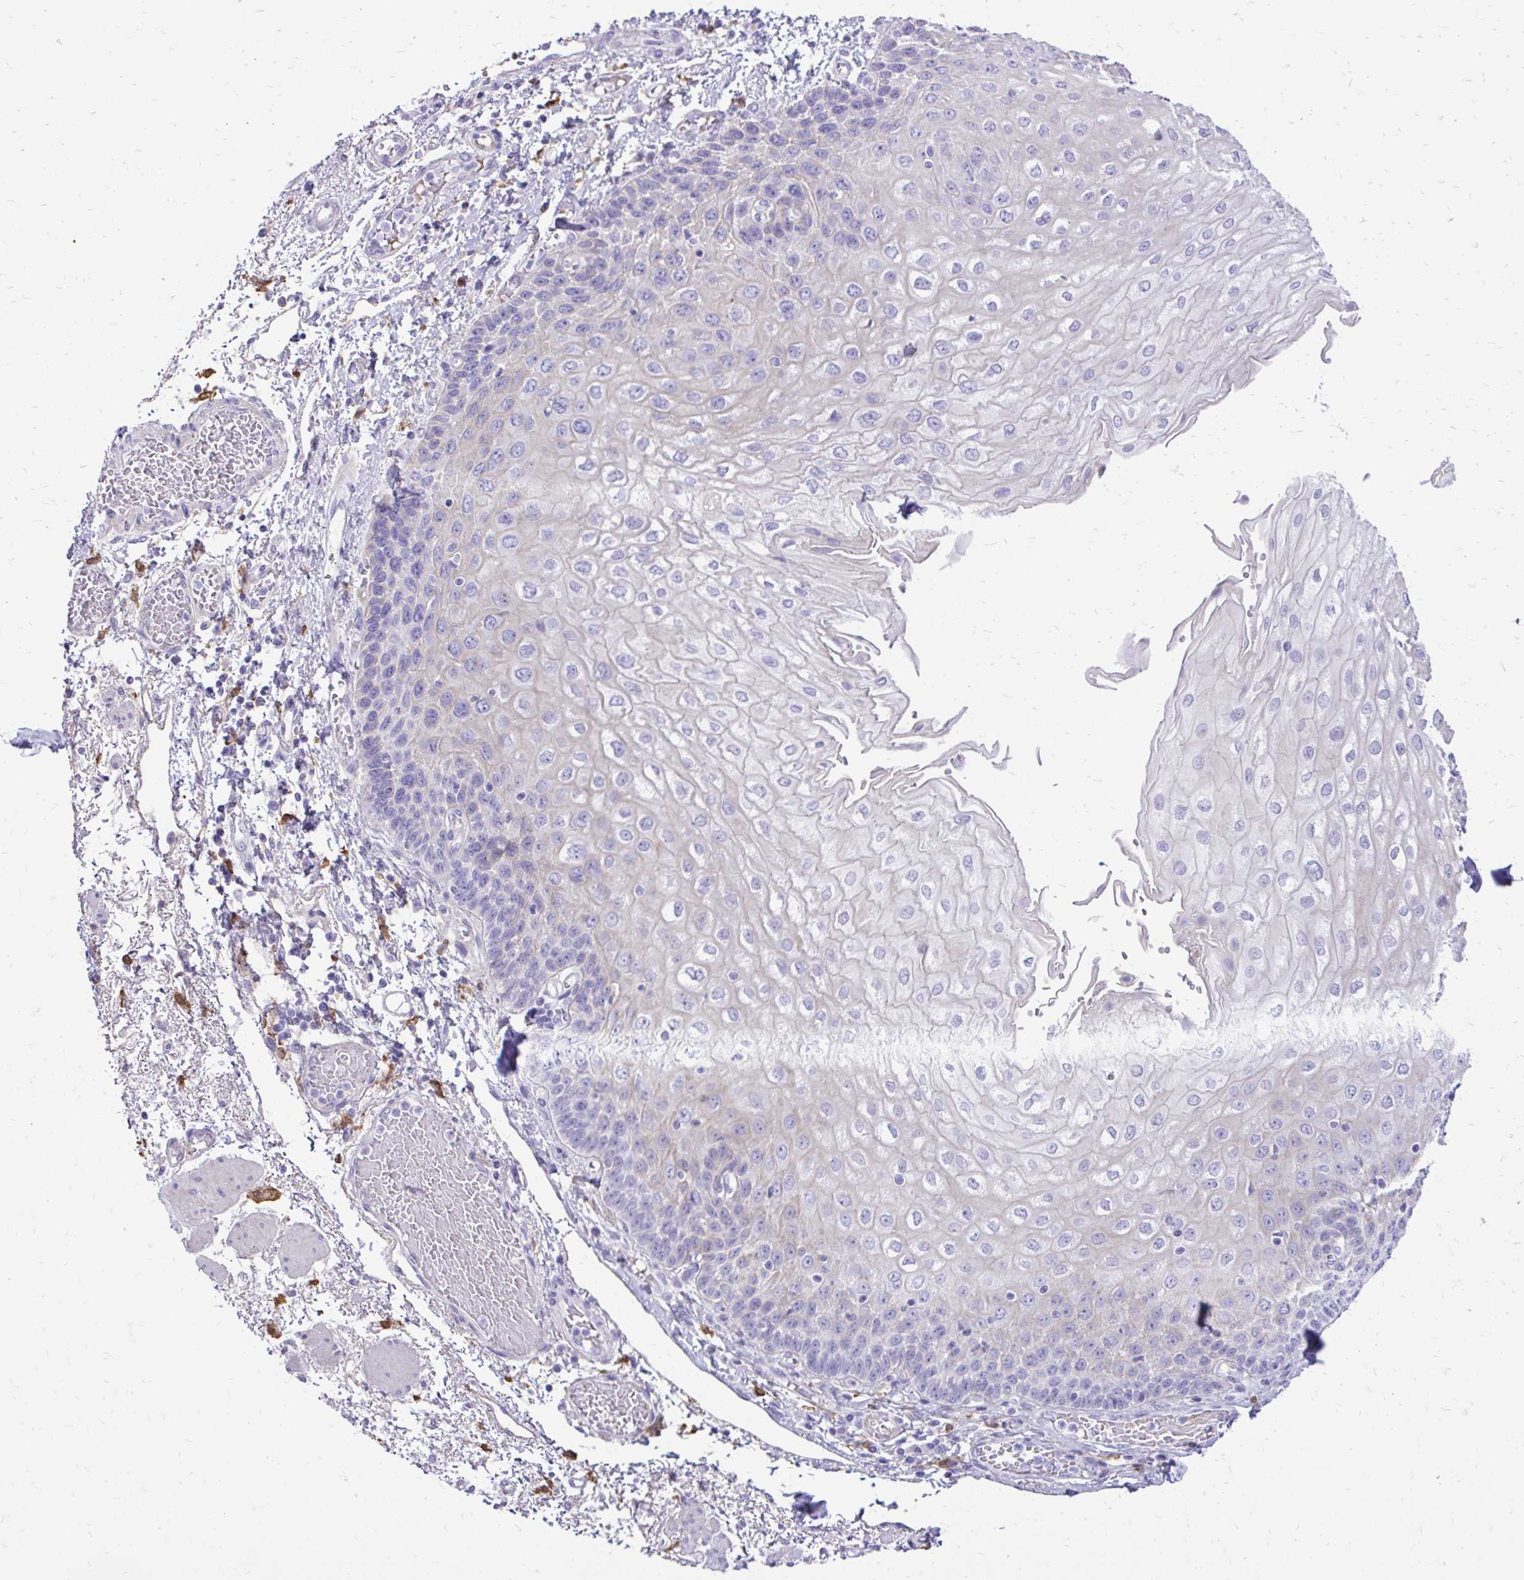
{"staining": {"intensity": "negative", "quantity": "none", "location": "none"}, "tissue": "esophagus", "cell_type": "Squamous epithelial cells", "image_type": "normal", "snomed": [{"axis": "morphology", "description": "Normal tissue, NOS"}, {"axis": "morphology", "description": "Adenocarcinoma, NOS"}, {"axis": "topography", "description": "Esophagus"}], "caption": "IHC photomicrograph of benign esophagus: esophagus stained with DAB (3,3'-diaminobenzidine) displays no significant protein staining in squamous epithelial cells.", "gene": "SIGLEC11", "patient": {"sex": "male", "age": 81}}